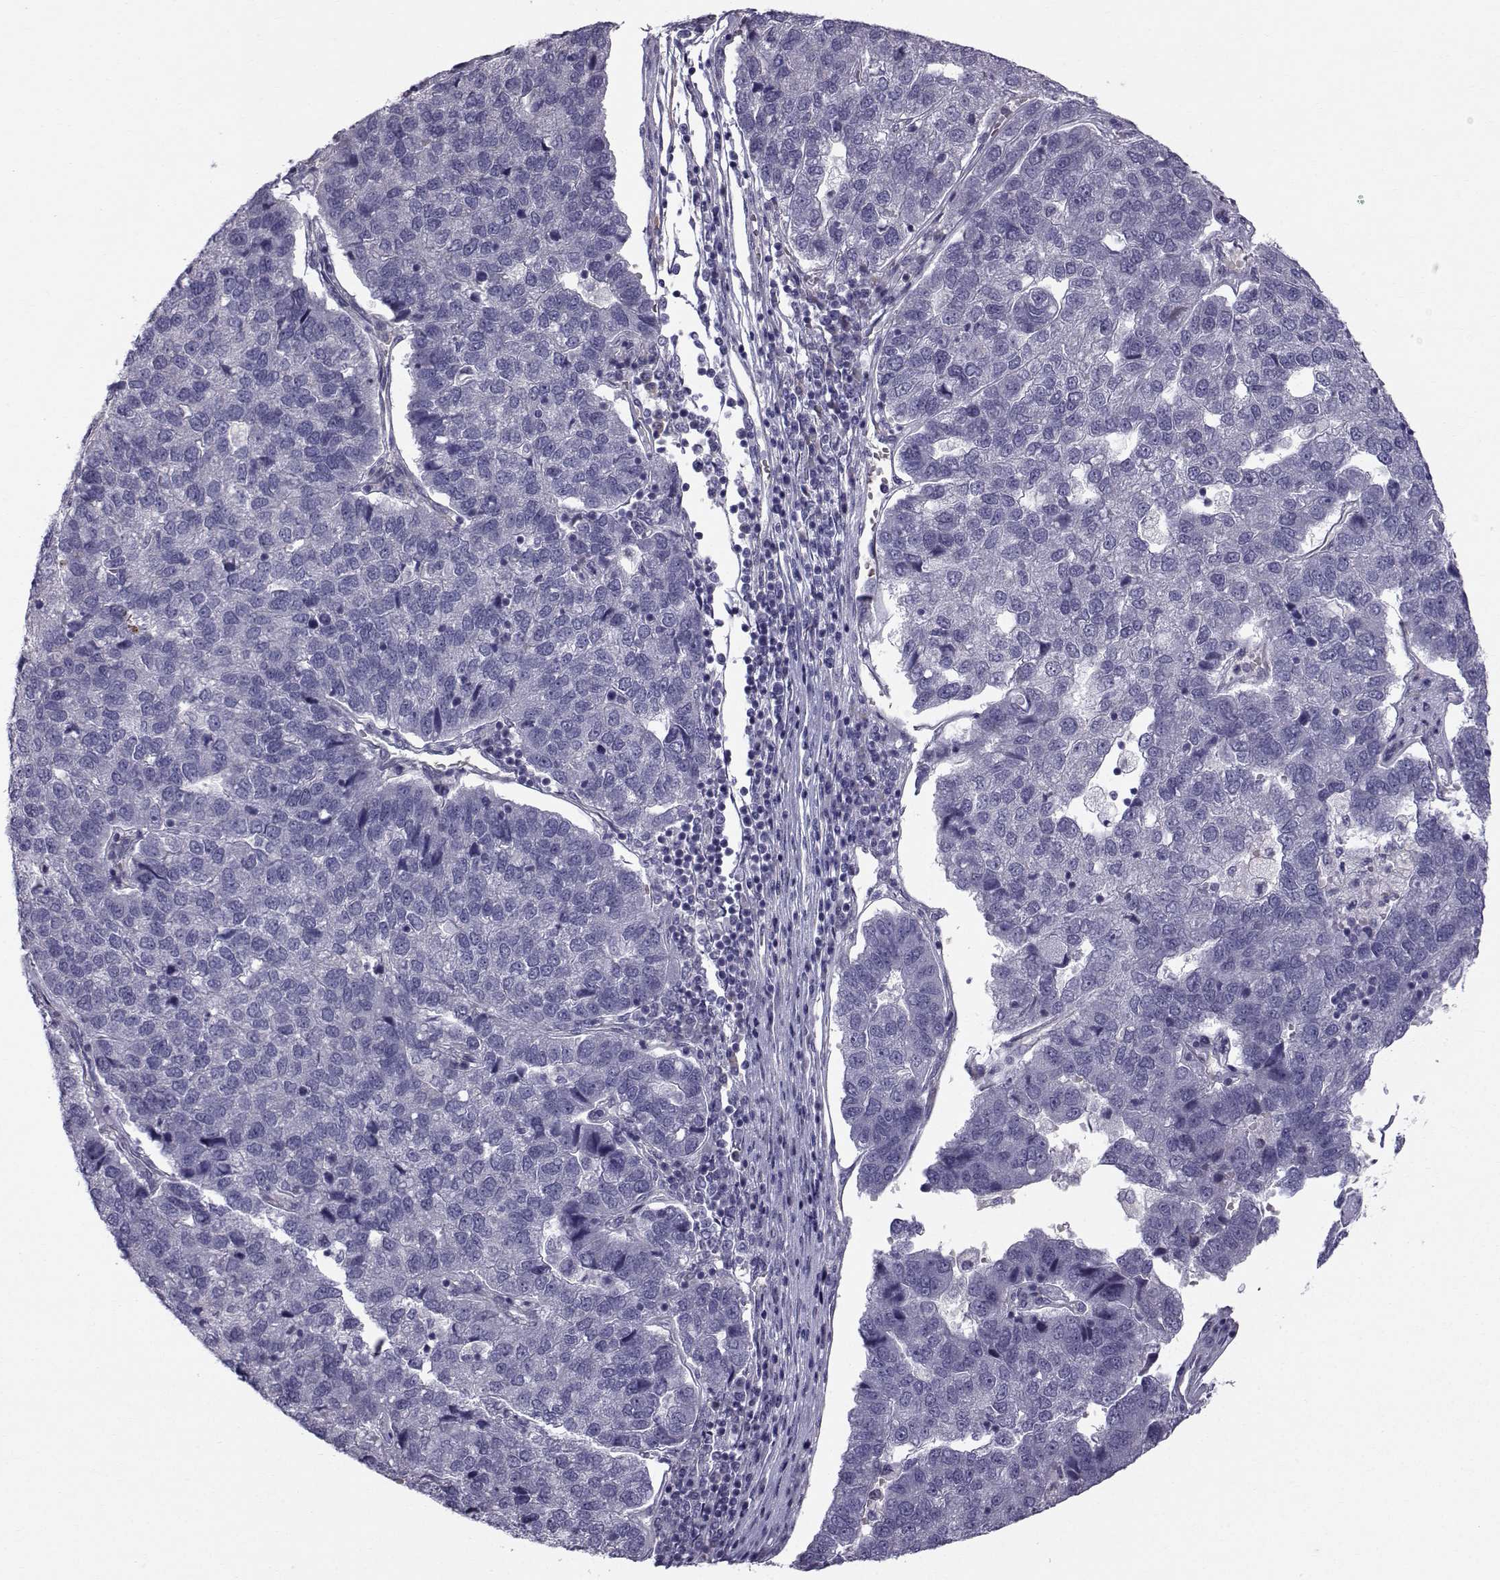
{"staining": {"intensity": "negative", "quantity": "none", "location": "none"}, "tissue": "pancreatic cancer", "cell_type": "Tumor cells", "image_type": "cancer", "snomed": [{"axis": "morphology", "description": "Adenocarcinoma, NOS"}, {"axis": "topography", "description": "Pancreas"}], "caption": "There is no significant positivity in tumor cells of pancreatic cancer.", "gene": "QPCT", "patient": {"sex": "female", "age": 61}}